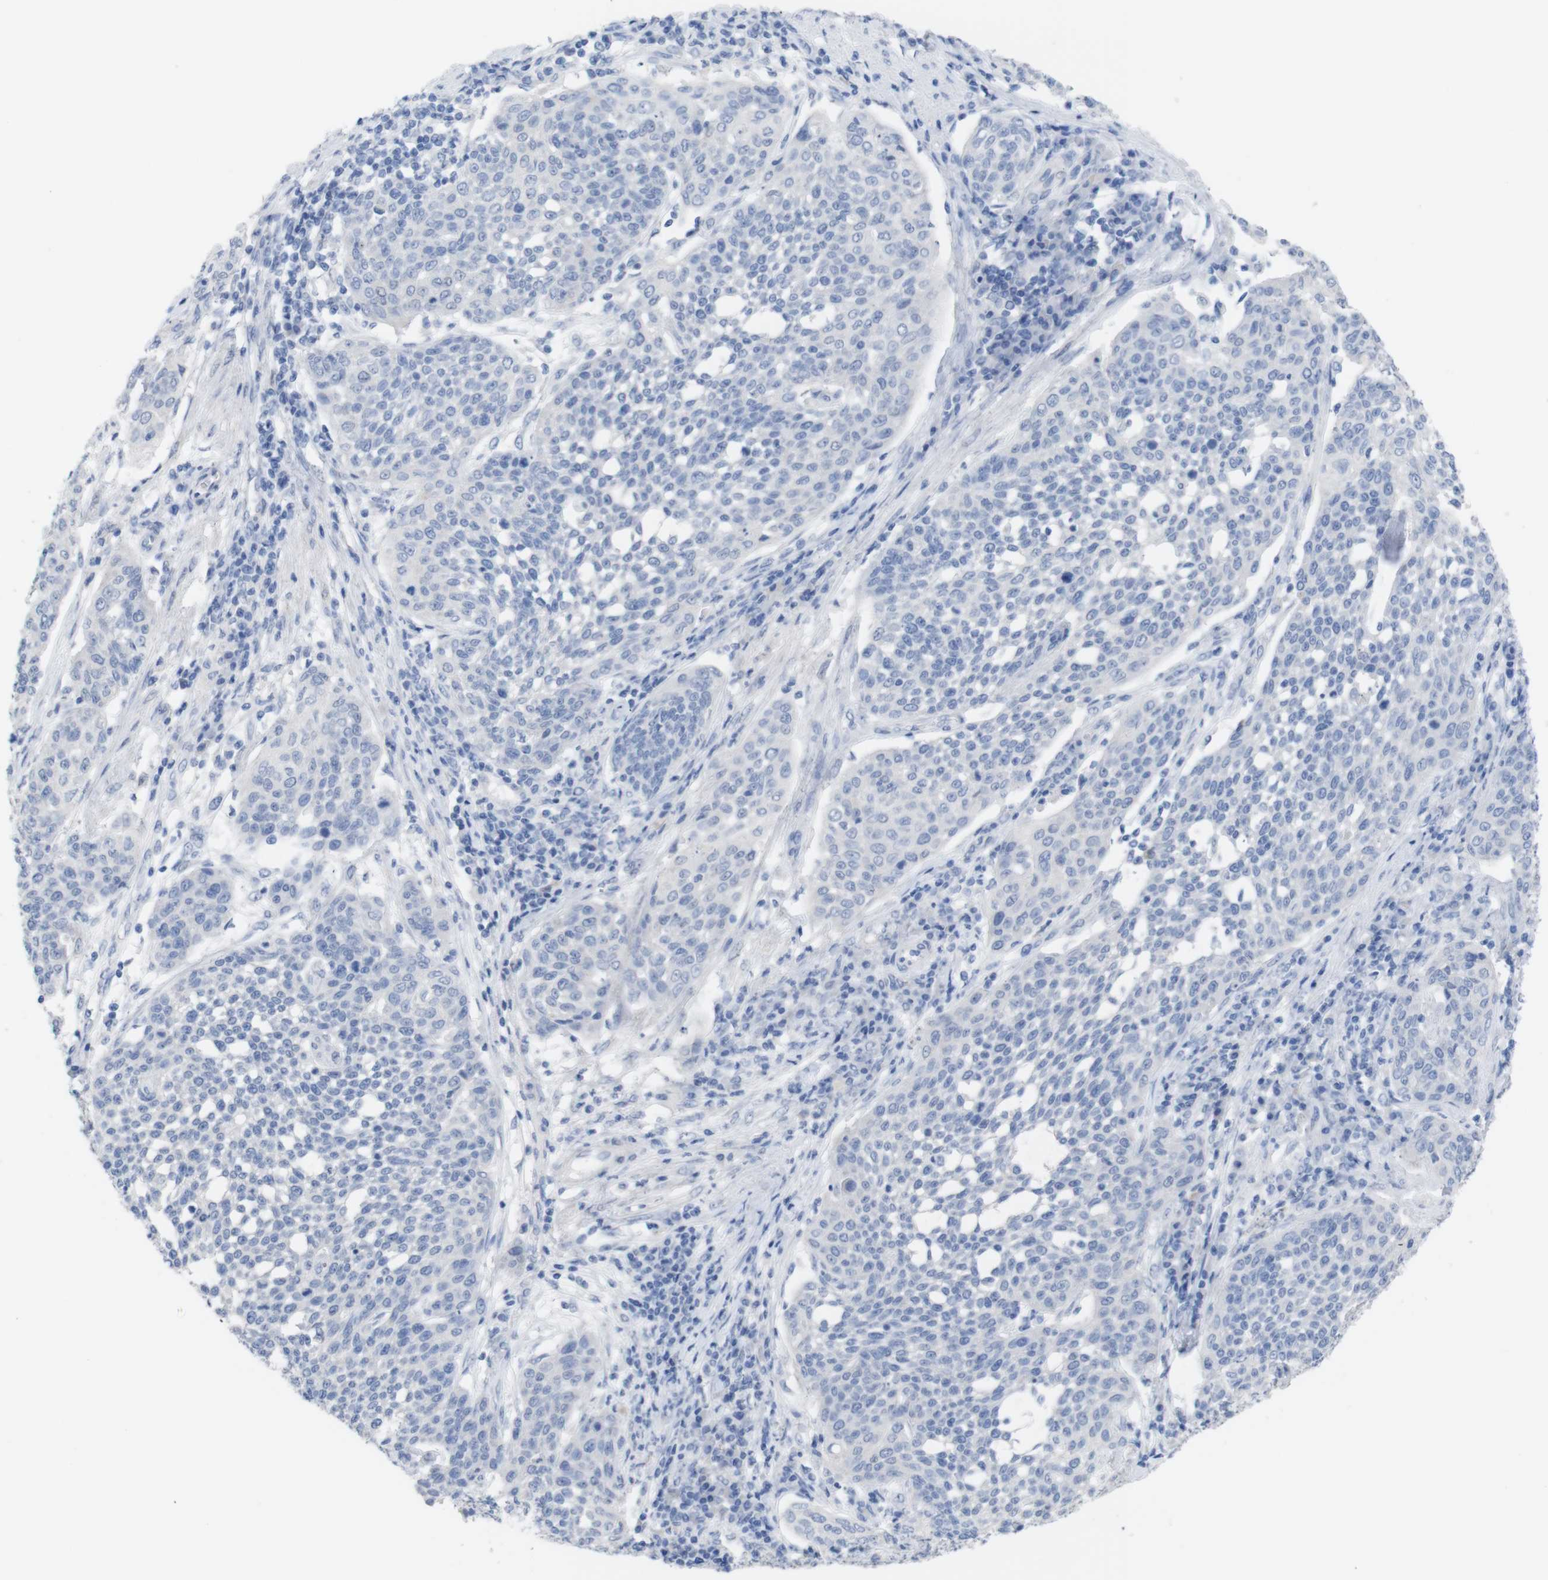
{"staining": {"intensity": "negative", "quantity": "none", "location": "none"}, "tissue": "cervical cancer", "cell_type": "Tumor cells", "image_type": "cancer", "snomed": [{"axis": "morphology", "description": "Squamous cell carcinoma, NOS"}, {"axis": "topography", "description": "Cervix"}], "caption": "High magnification brightfield microscopy of cervical cancer stained with DAB (3,3'-diaminobenzidine) (brown) and counterstained with hematoxylin (blue): tumor cells show no significant positivity.", "gene": "PNMA1", "patient": {"sex": "female", "age": 34}}